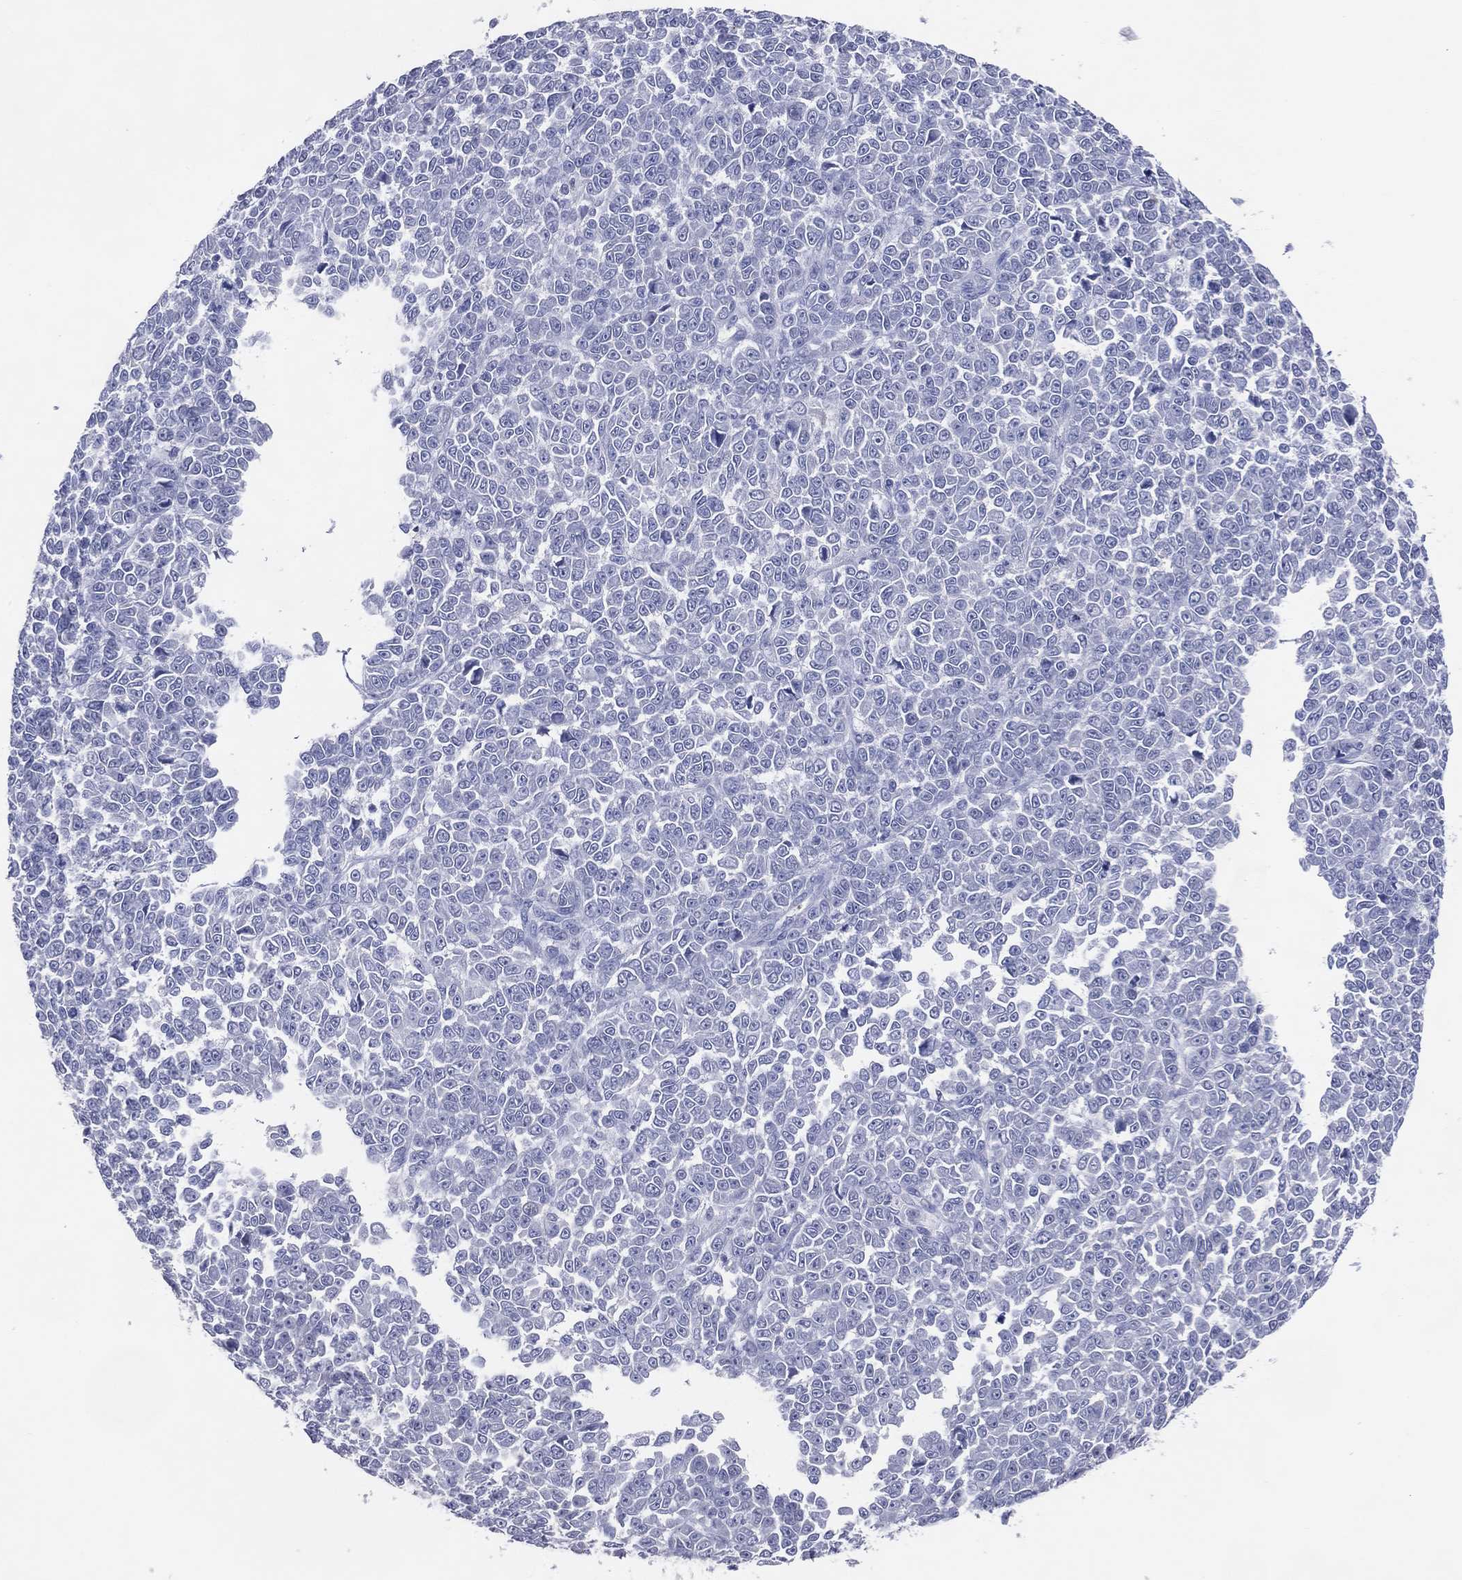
{"staining": {"intensity": "negative", "quantity": "none", "location": "none"}, "tissue": "melanoma", "cell_type": "Tumor cells", "image_type": "cancer", "snomed": [{"axis": "morphology", "description": "Malignant melanoma, NOS"}, {"axis": "topography", "description": "Skin"}], "caption": "Protein analysis of melanoma demonstrates no significant expression in tumor cells.", "gene": "DNAH6", "patient": {"sex": "female", "age": 95}}